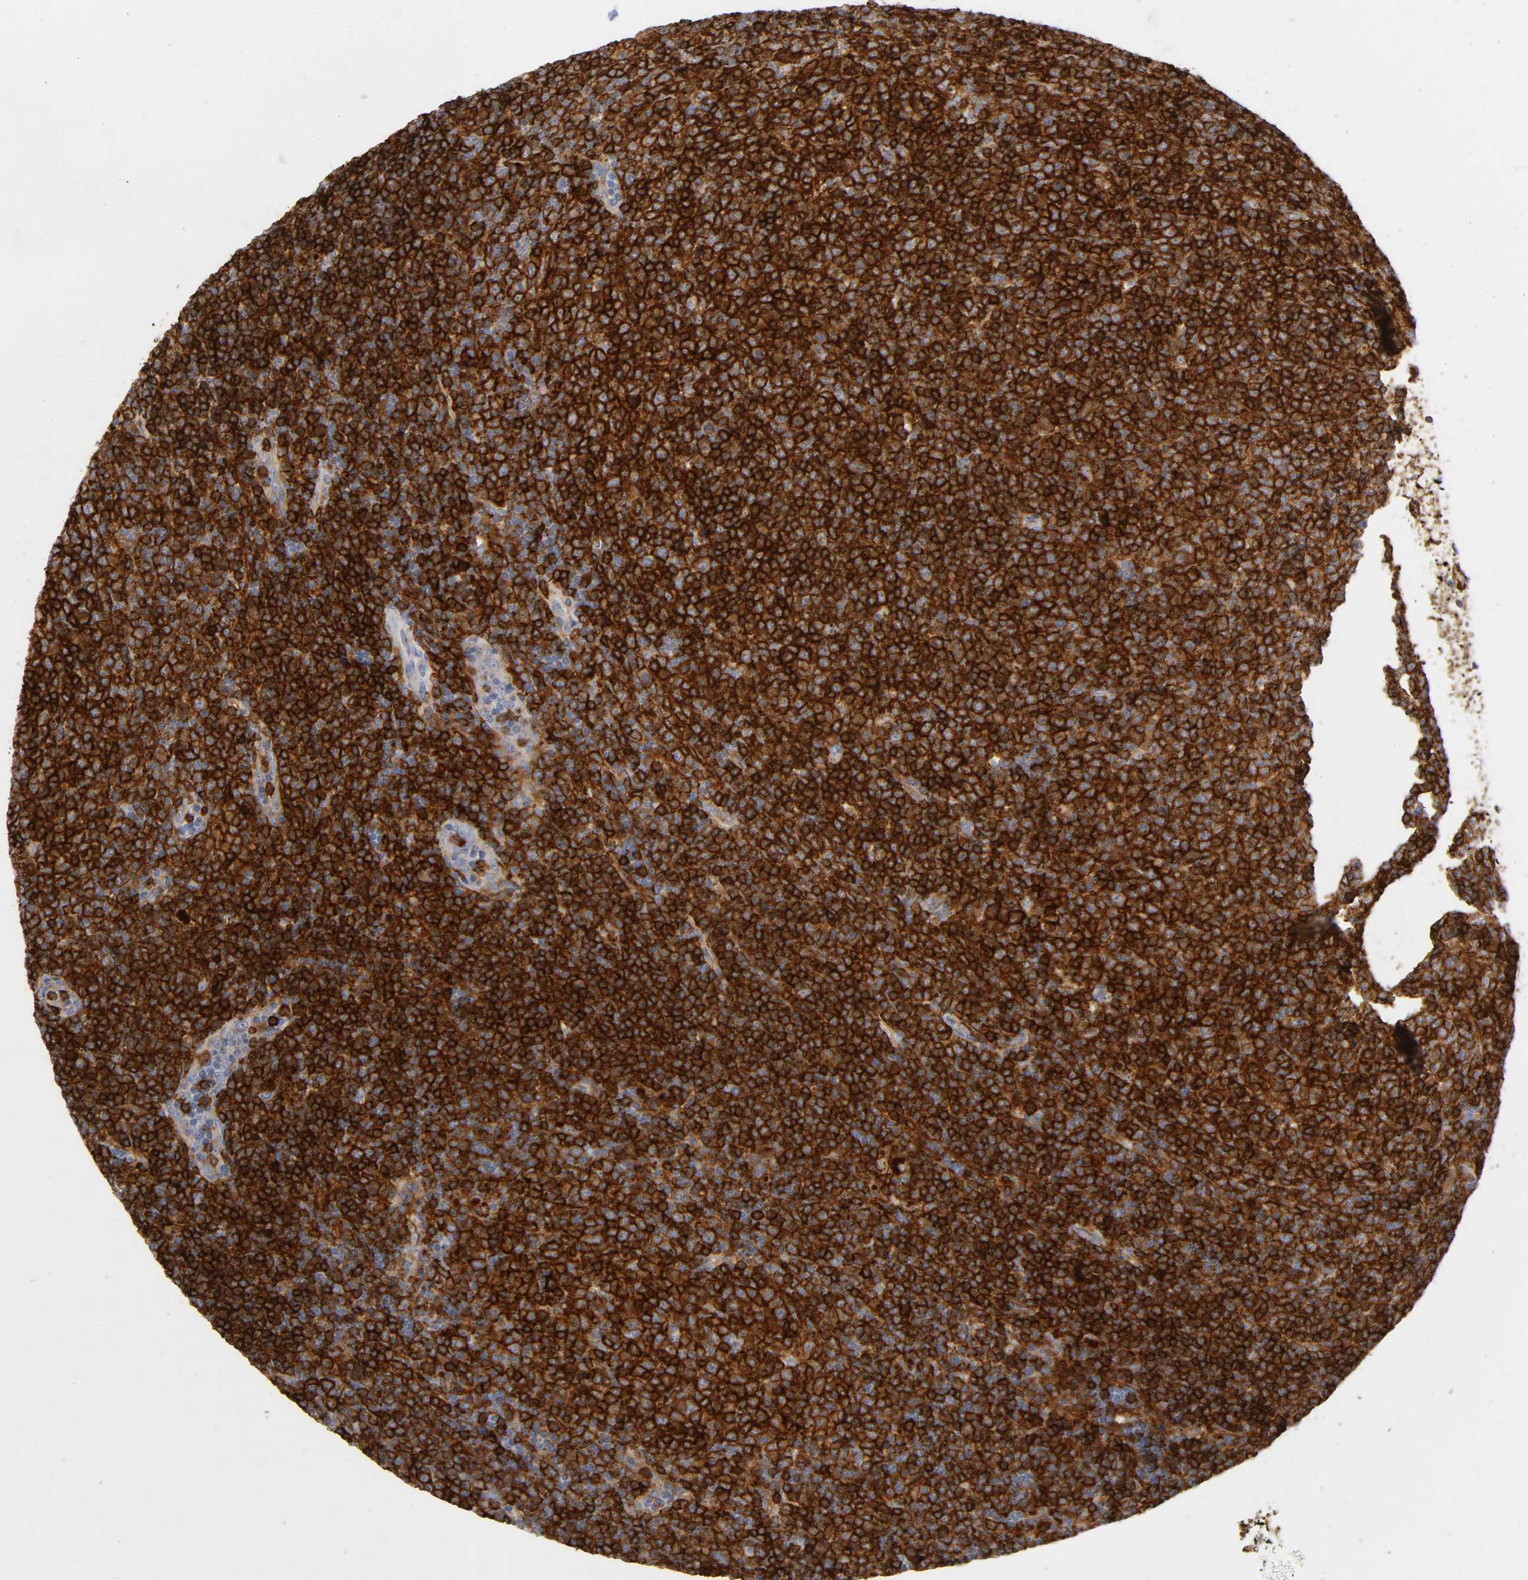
{"staining": {"intensity": "strong", "quantity": ">75%", "location": "cytoplasmic/membranous"}, "tissue": "lymphoma", "cell_type": "Tumor cells", "image_type": "cancer", "snomed": [{"axis": "morphology", "description": "Malignant lymphoma, non-Hodgkin's type, Low grade"}, {"axis": "topography", "description": "Lymph node"}], "caption": "Lymphoma stained for a protein (brown) demonstrates strong cytoplasmic/membranous positive staining in about >75% of tumor cells.", "gene": "LYN", "patient": {"sex": "male", "age": 70}}